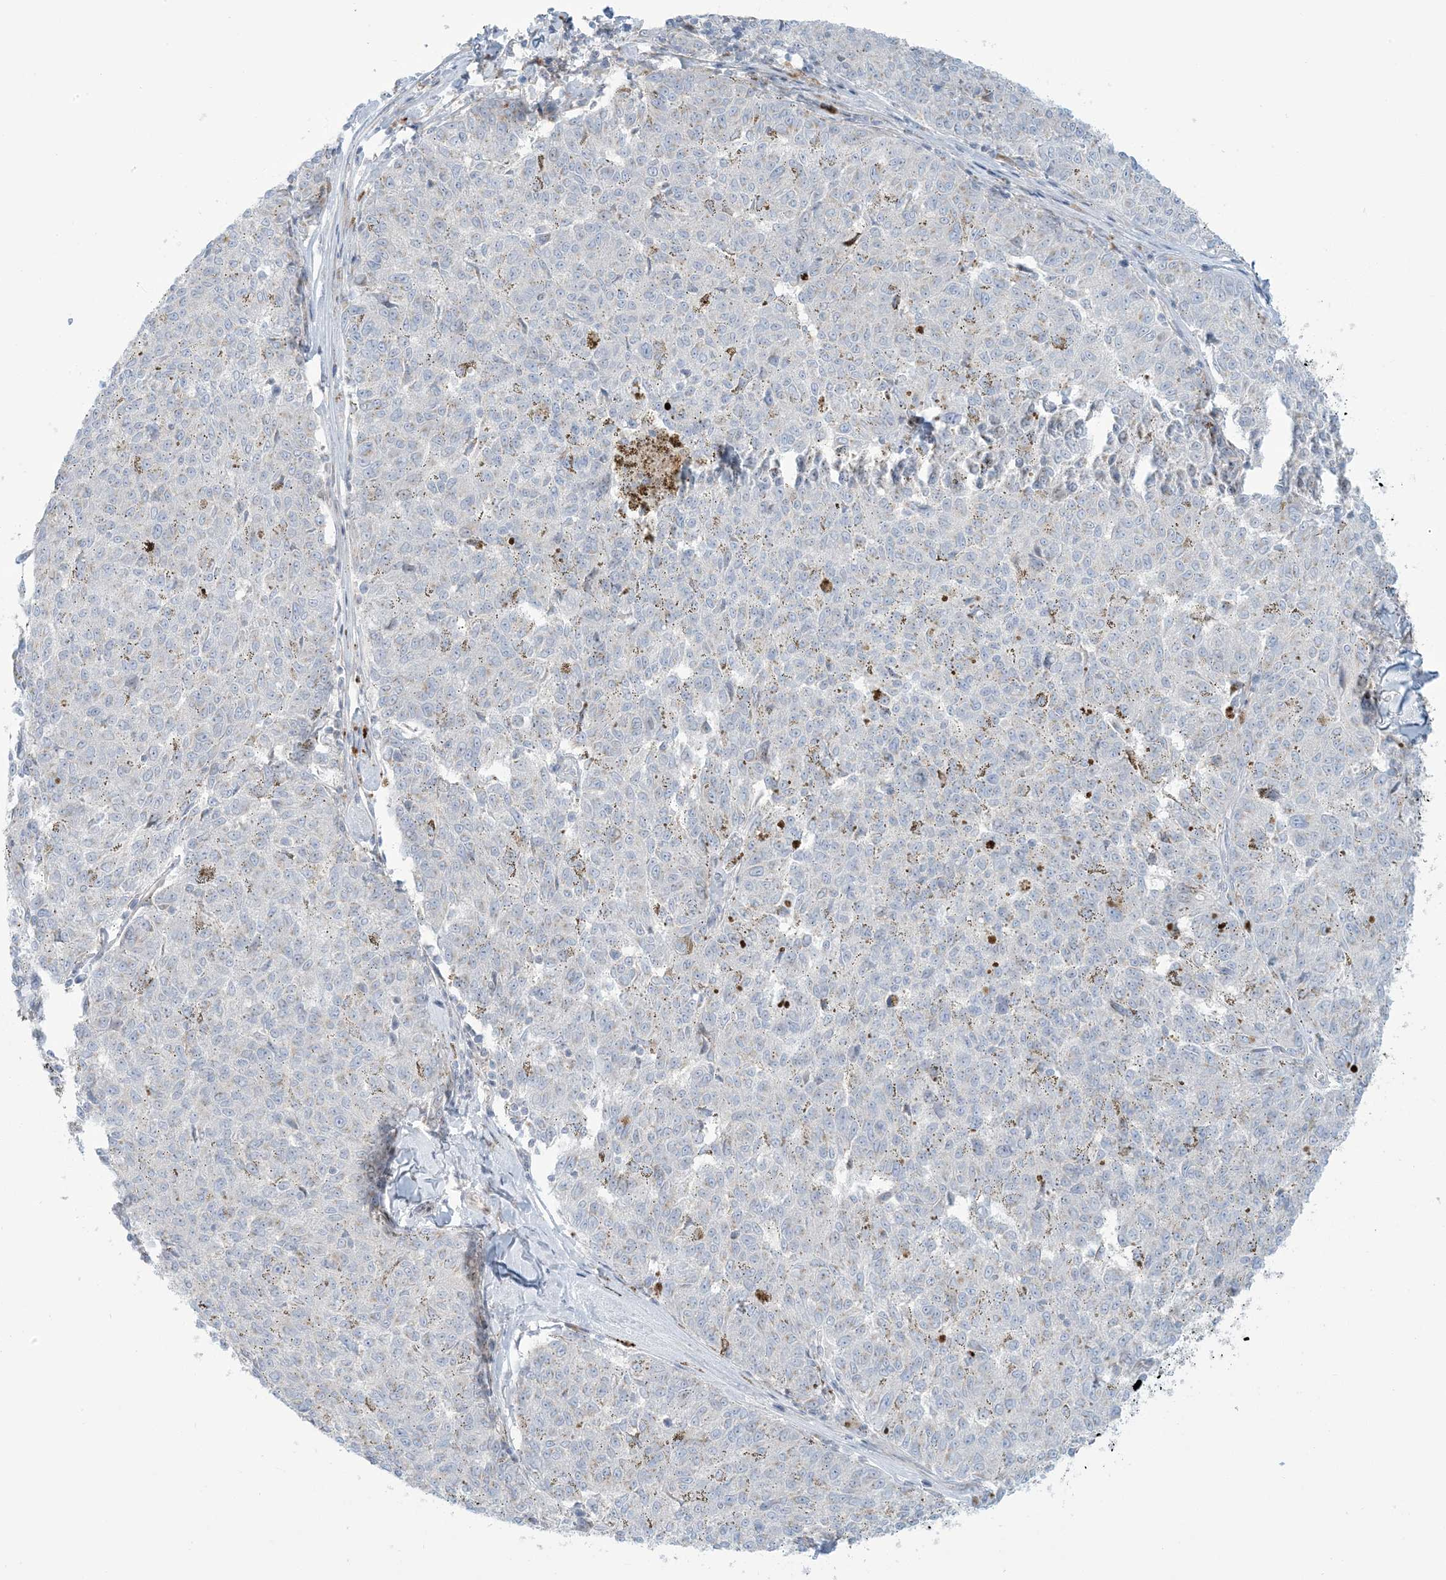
{"staining": {"intensity": "negative", "quantity": "none", "location": "none"}, "tissue": "melanoma", "cell_type": "Tumor cells", "image_type": "cancer", "snomed": [{"axis": "morphology", "description": "Malignant melanoma, NOS"}, {"axis": "topography", "description": "Skin"}], "caption": "Tumor cells show no significant positivity in melanoma.", "gene": "AFTPH", "patient": {"sex": "female", "age": 72}}